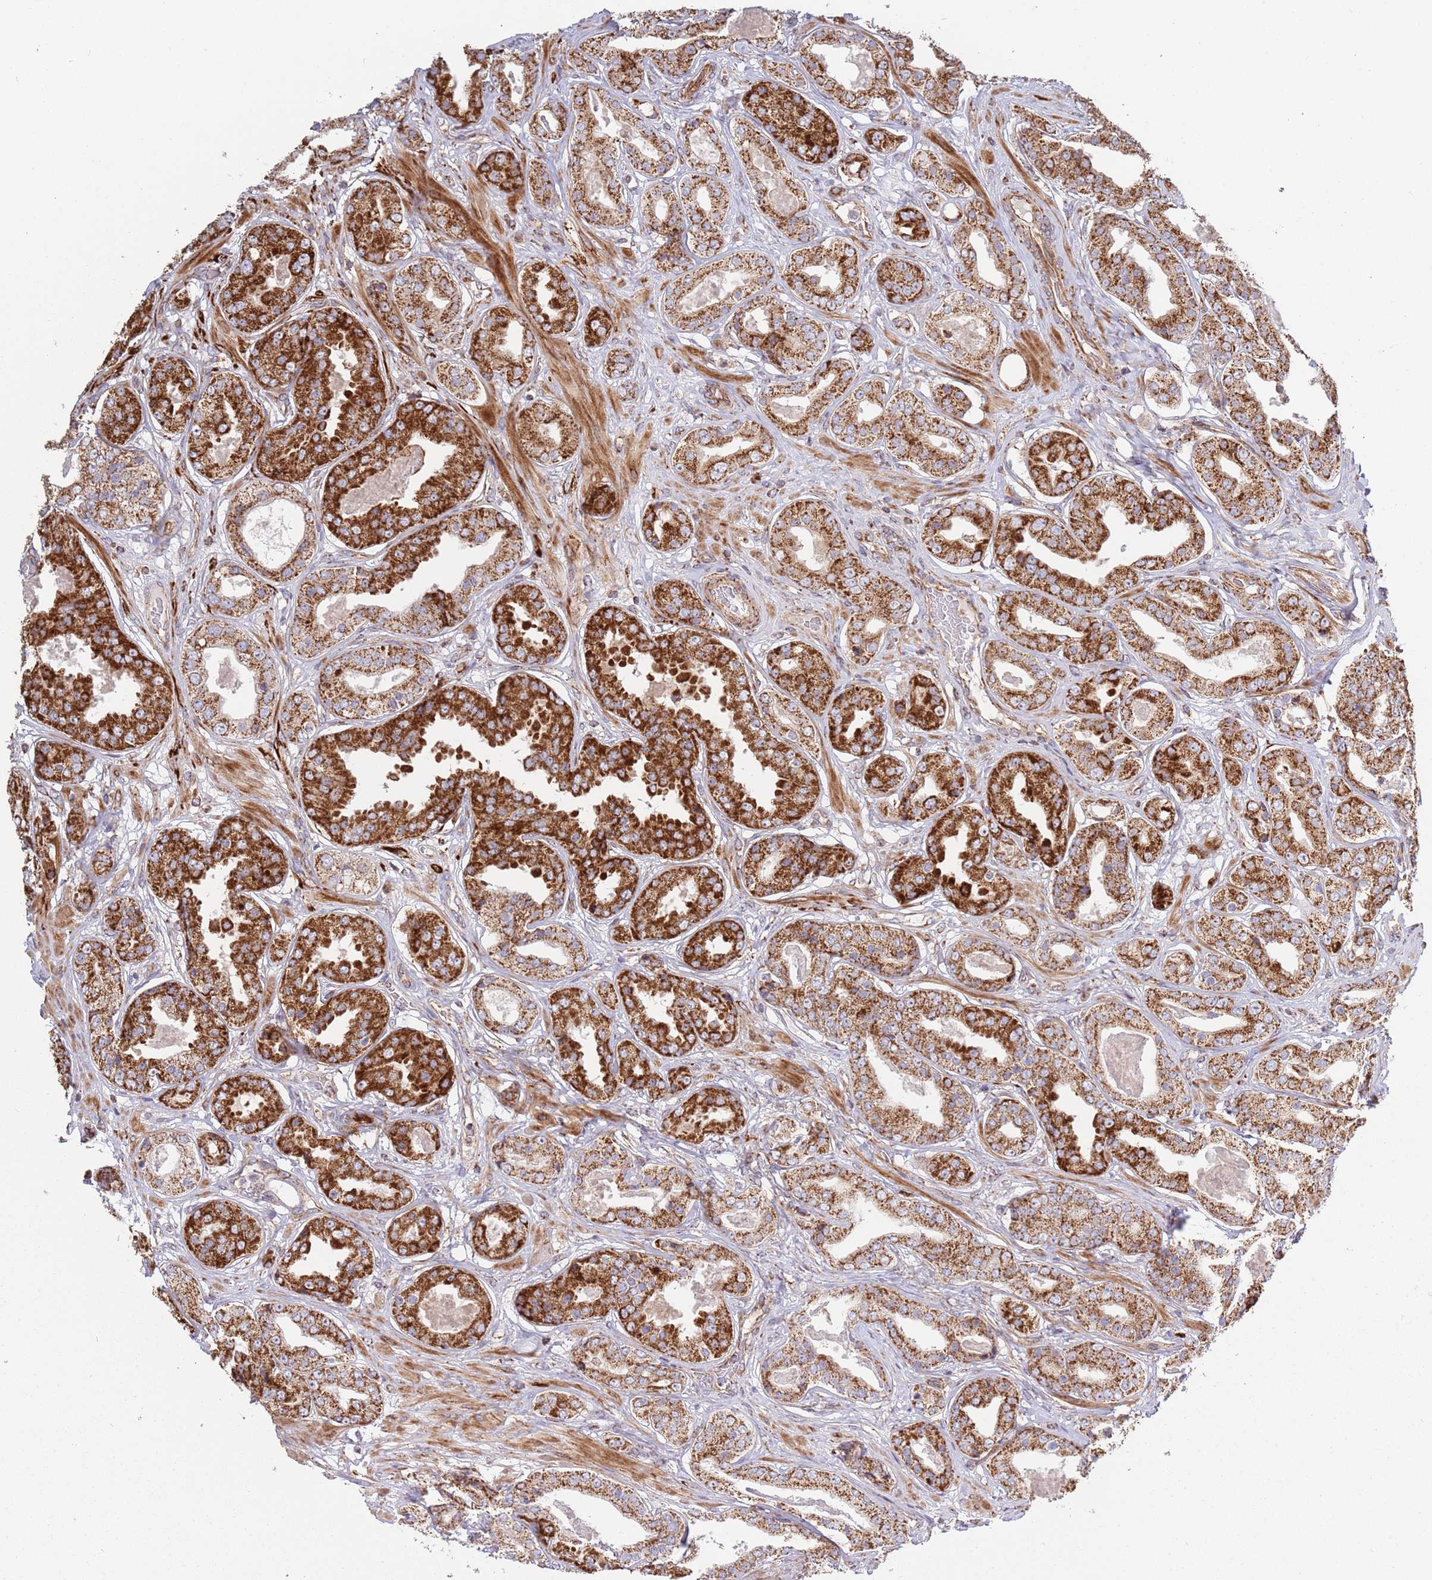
{"staining": {"intensity": "strong", "quantity": ">75%", "location": "cytoplasmic/membranous"}, "tissue": "prostate cancer", "cell_type": "Tumor cells", "image_type": "cancer", "snomed": [{"axis": "morphology", "description": "Adenocarcinoma, High grade"}, {"axis": "topography", "description": "Prostate"}], "caption": "Immunohistochemistry (IHC) (DAB) staining of human adenocarcinoma (high-grade) (prostate) displays strong cytoplasmic/membranous protein positivity in approximately >75% of tumor cells. (DAB (3,3'-diaminobenzidine) IHC, brown staining for protein, blue staining for nuclei).", "gene": "ATP5PD", "patient": {"sex": "male", "age": 63}}